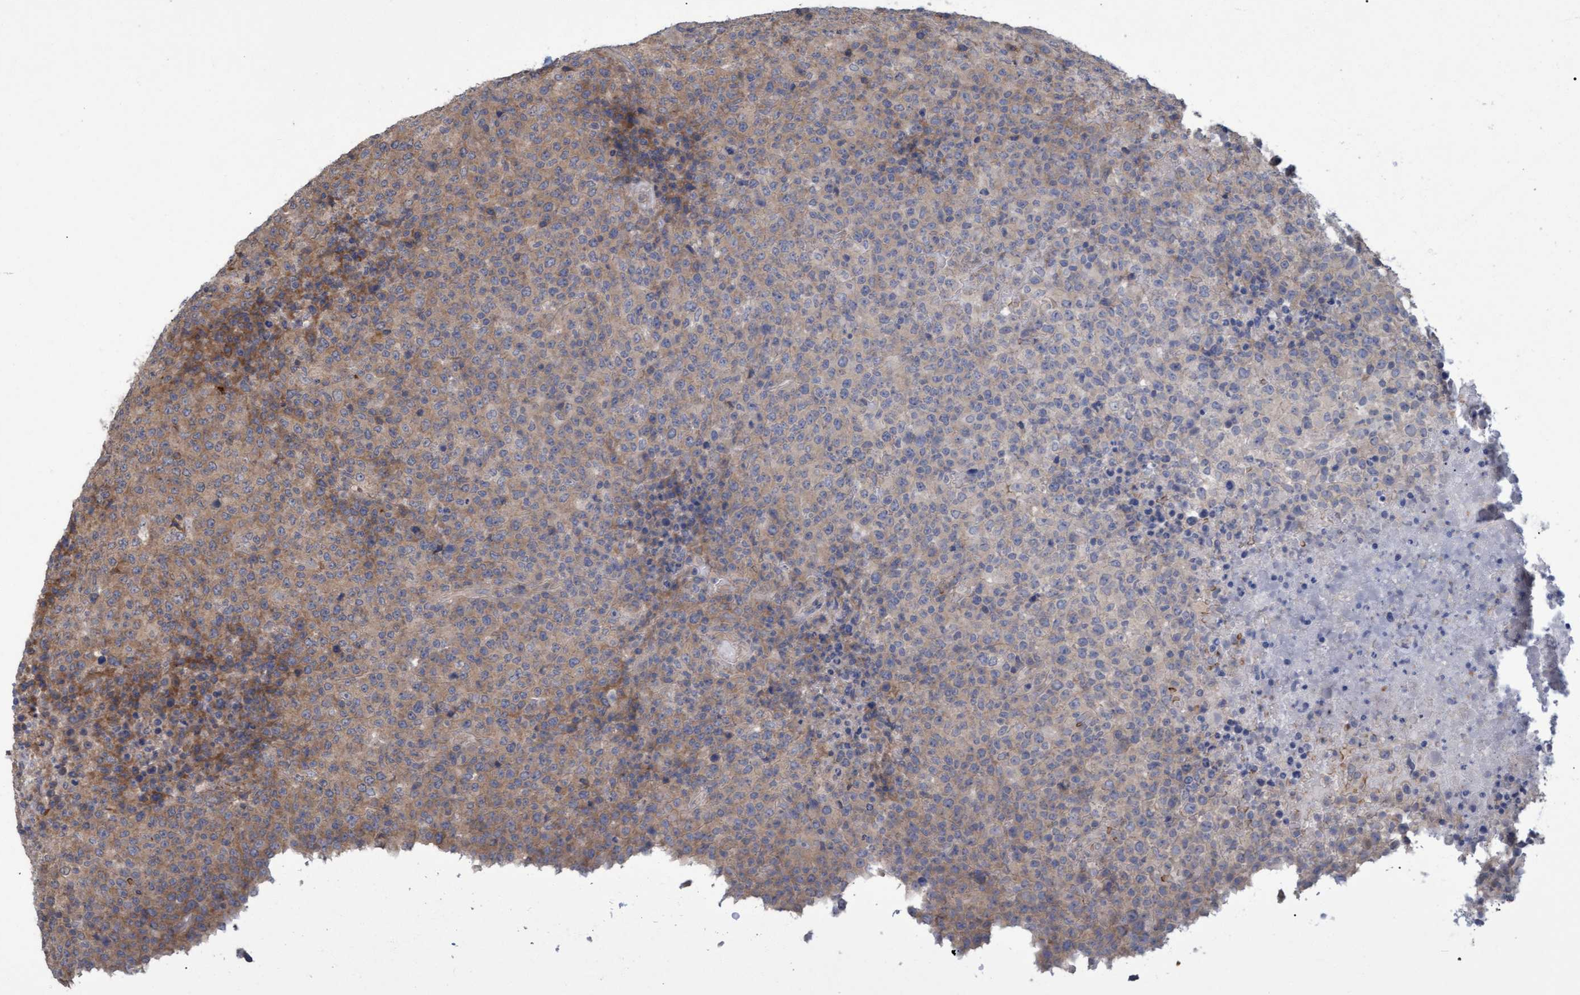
{"staining": {"intensity": "weak", "quantity": "25%-75%", "location": "cytoplasmic/membranous"}, "tissue": "lymphoma", "cell_type": "Tumor cells", "image_type": "cancer", "snomed": [{"axis": "morphology", "description": "Malignant lymphoma, non-Hodgkin's type, High grade"}, {"axis": "topography", "description": "Lymph node"}], "caption": "This micrograph reveals lymphoma stained with IHC to label a protein in brown. The cytoplasmic/membranous of tumor cells show weak positivity for the protein. Nuclei are counter-stained blue.", "gene": "NAA15", "patient": {"sex": "male", "age": 13}}